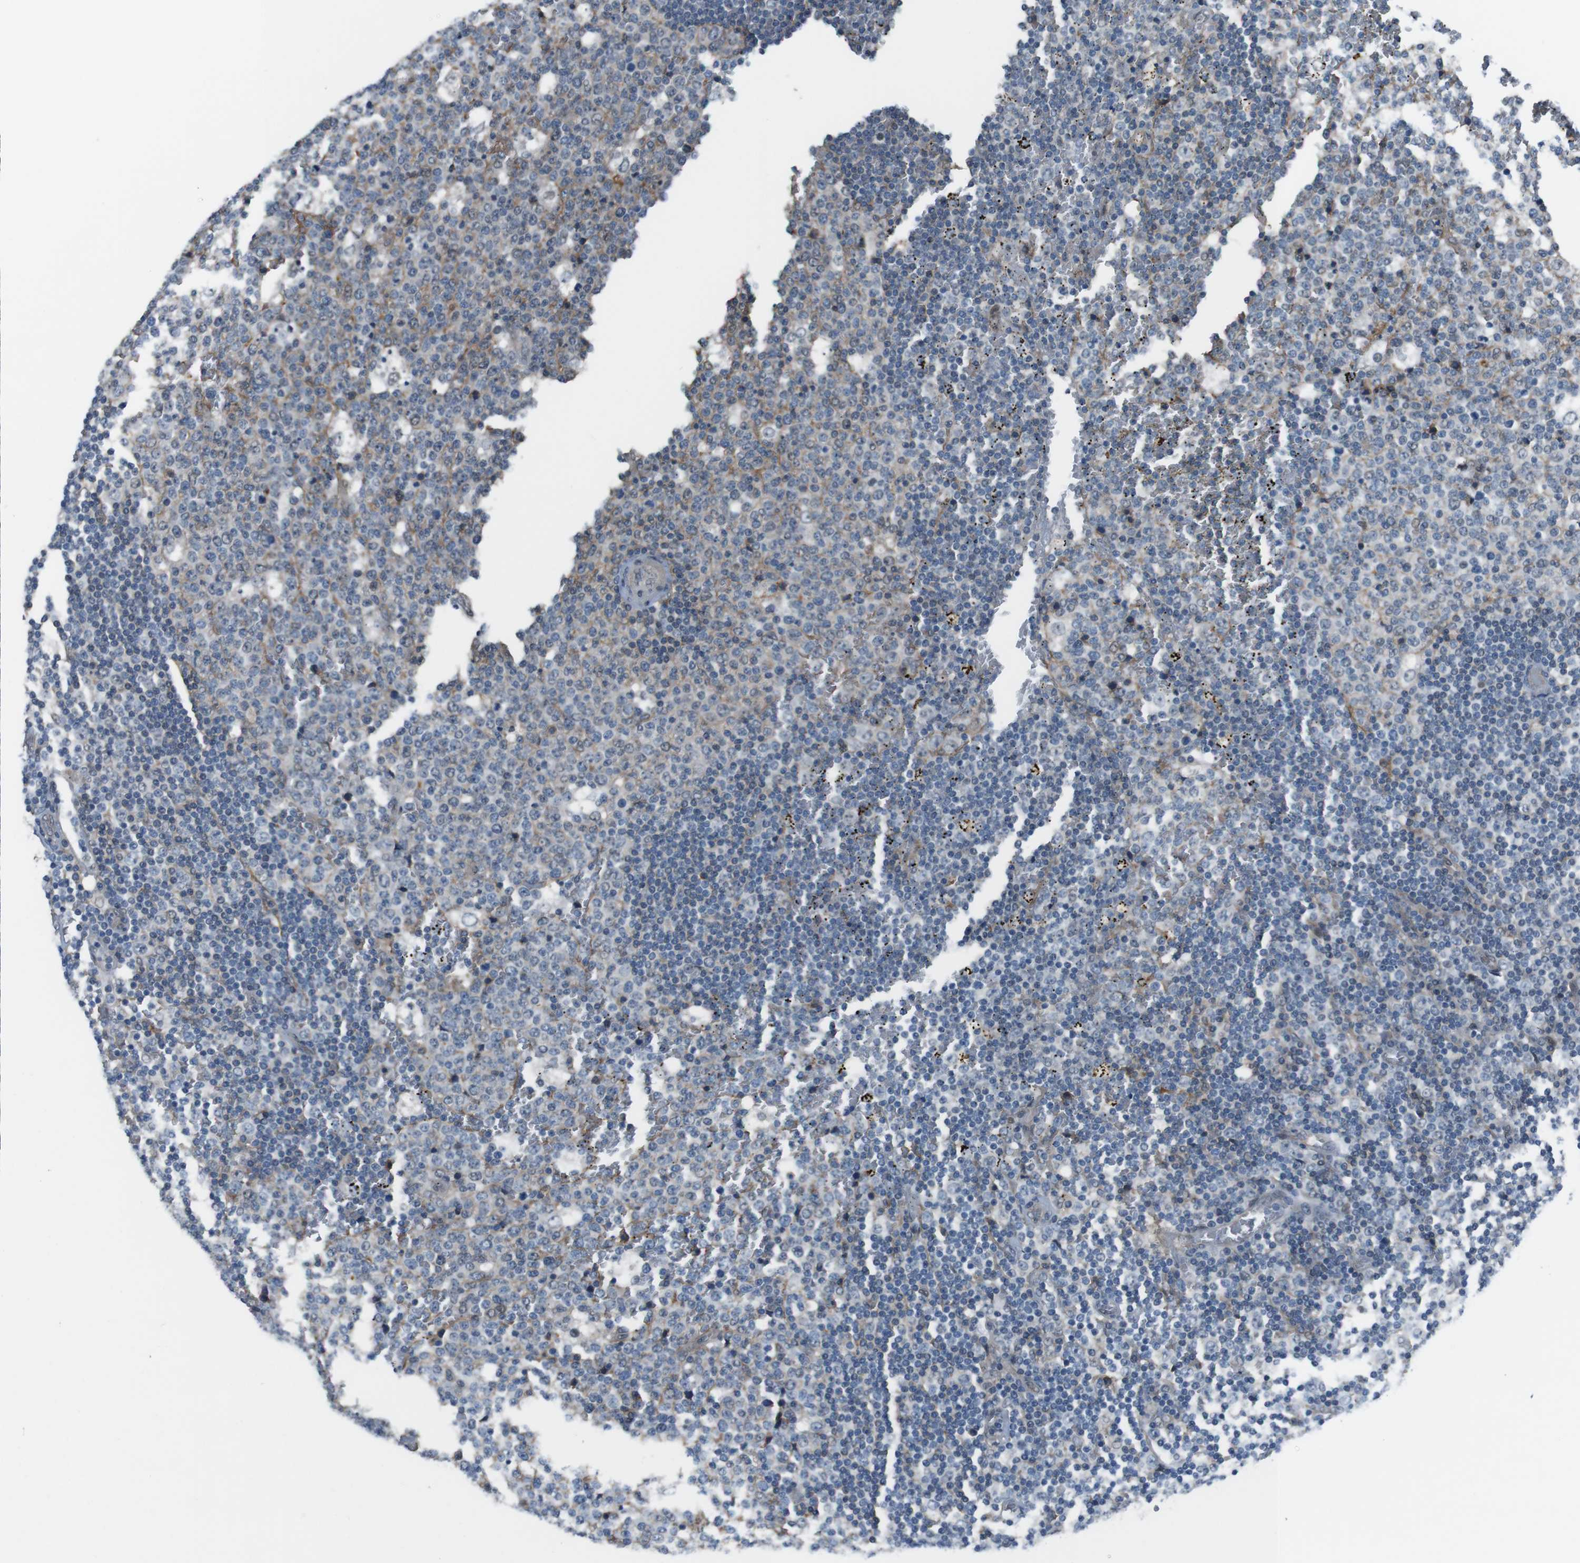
{"staining": {"intensity": "negative", "quantity": "none", "location": "none"}, "tissue": "lymph node", "cell_type": "Germinal center cells", "image_type": "normal", "snomed": [{"axis": "morphology", "description": "Normal tissue, NOS"}, {"axis": "topography", "description": "Lymph node"}, {"axis": "topography", "description": "Salivary gland"}], "caption": "Immunohistochemistry of normal lymph node shows no expression in germinal center cells.", "gene": "ATP2B1", "patient": {"sex": "male", "age": 8}}